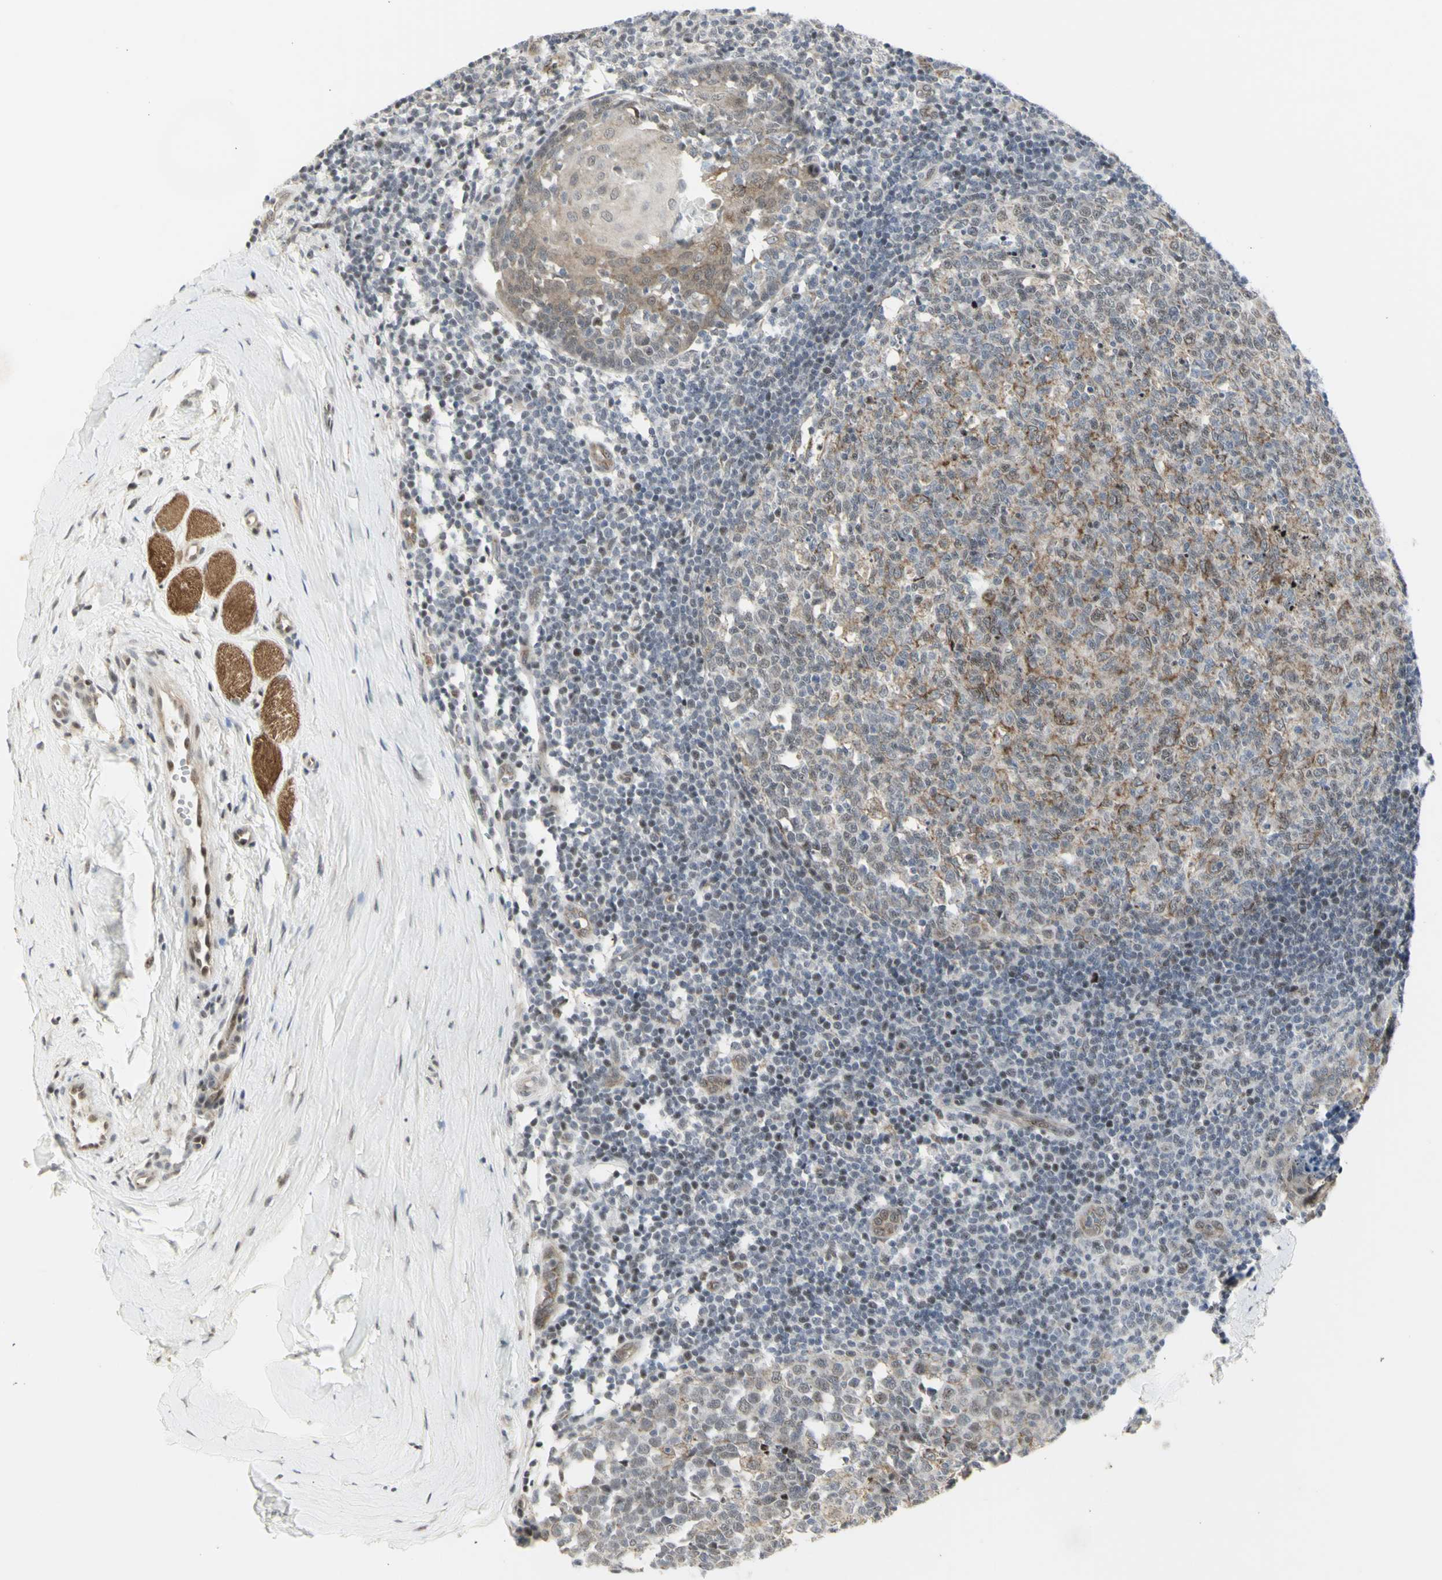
{"staining": {"intensity": "weak", "quantity": ">75%", "location": "nuclear"}, "tissue": "tonsil", "cell_type": "Germinal center cells", "image_type": "normal", "snomed": [{"axis": "morphology", "description": "Normal tissue, NOS"}, {"axis": "topography", "description": "Tonsil"}], "caption": "Germinal center cells display low levels of weak nuclear expression in approximately >75% of cells in normal human tonsil. (Brightfield microscopy of DAB IHC at high magnification).", "gene": "DHRS7B", "patient": {"sex": "female", "age": 19}}